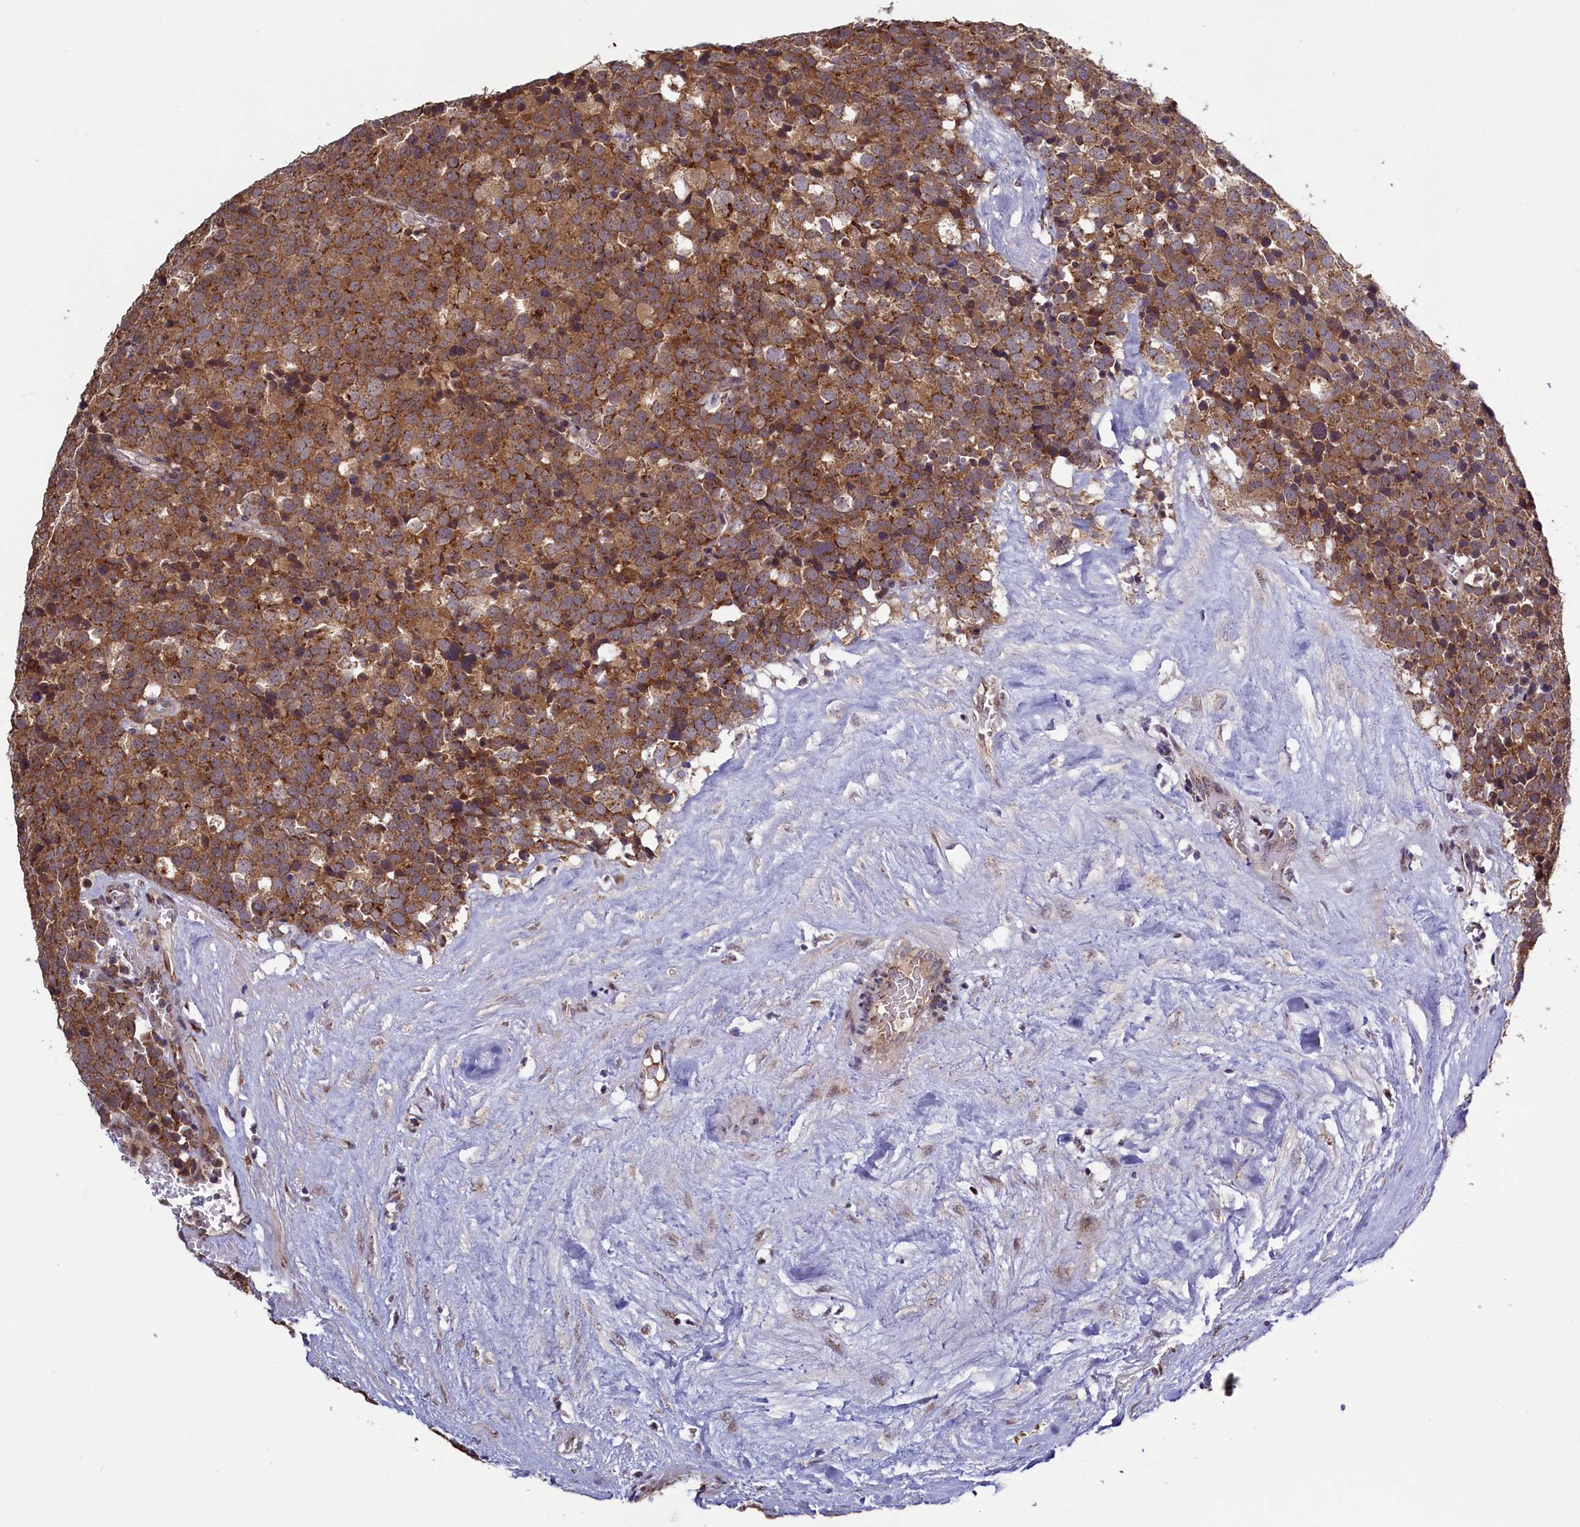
{"staining": {"intensity": "moderate", "quantity": ">75%", "location": "cytoplasmic/membranous"}, "tissue": "testis cancer", "cell_type": "Tumor cells", "image_type": "cancer", "snomed": [{"axis": "morphology", "description": "Seminoma, NOS"}, {"axis": "topography", "description": "Testis"}], "caption": "Testis cancer (seminoma) tissue demonstrates moderate cytoplasmic/membranous expression in approximately >75% of tumor cells", "gene": "SEC24C", "patient": {"sex": "male", "age": 71}}